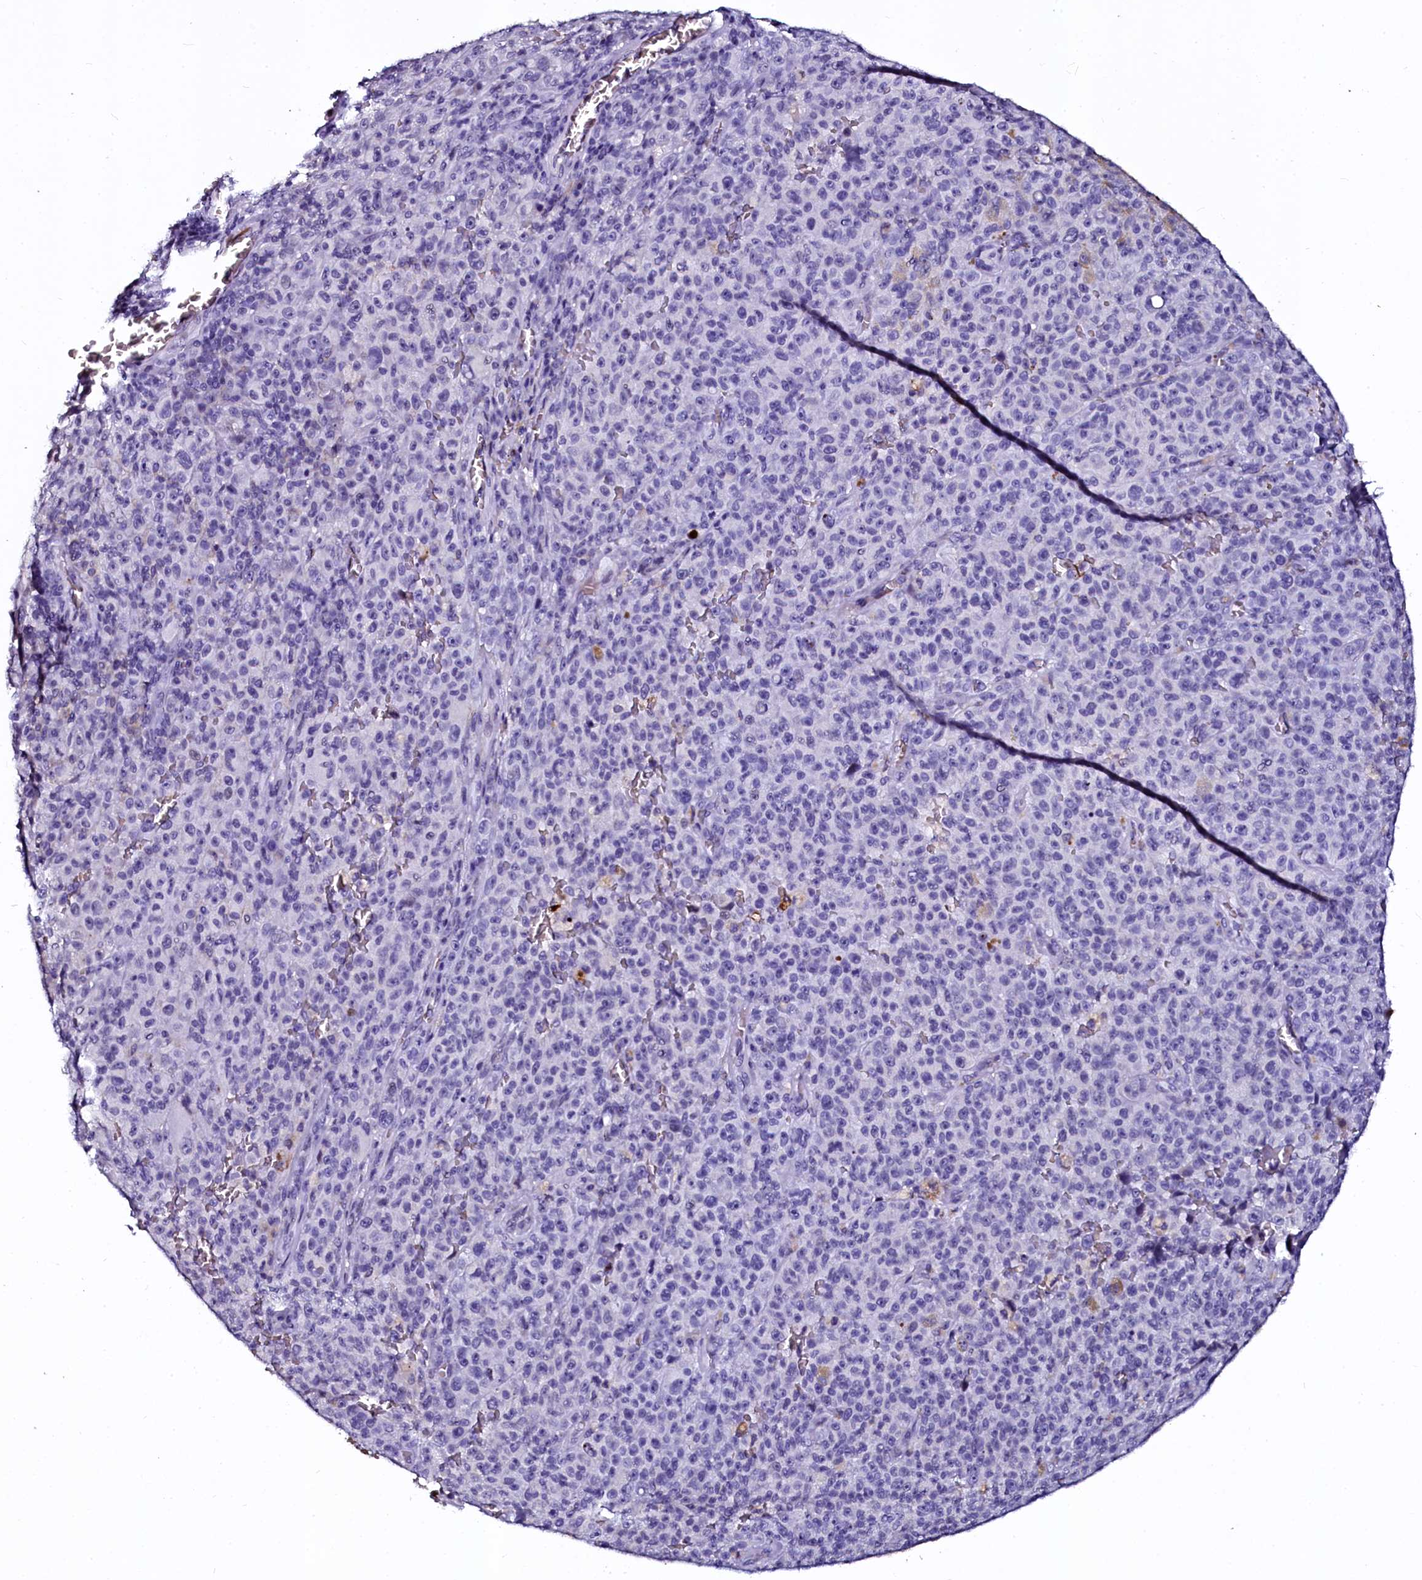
{"staining": {"intensity": "negative", "quantity": "none", "location": "none"}, "tissue": "melanoma", "cell_type": "Tumor cells", "image_type": "cancer", "snomed": [{"axis": "morphology", "description": "Malignant melanoma, NOS"}, {"axis": "topography", "description": "Skin"}], "caption": "Immunohistochemistry (IHC) of human malignant melanoma displays no expression in tumor cells.", "gene": "CTDSPL2", "patient": {"sex": "female", "age": 82}}